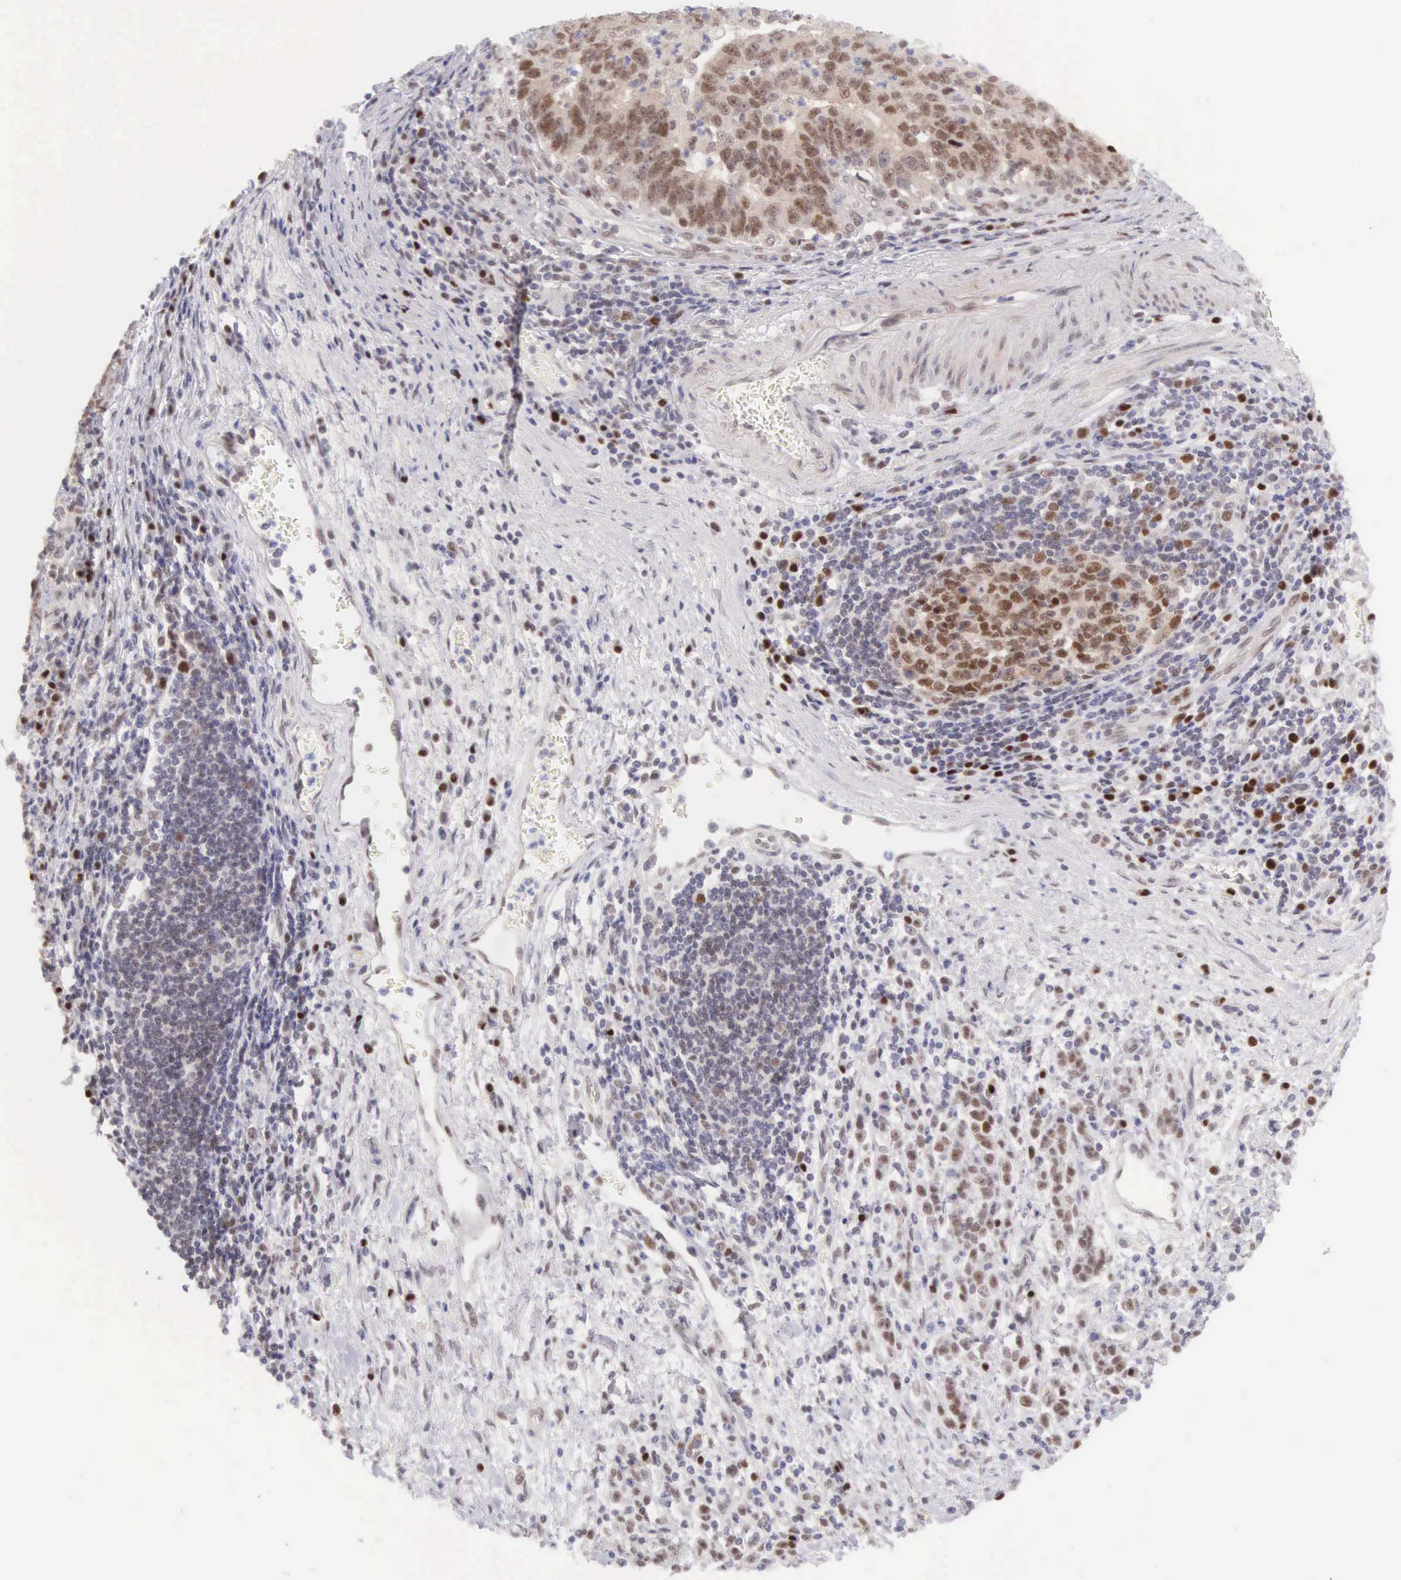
{"staining": {"intensity": "moderate", "quantity": ">75%", "location": "nuclear"}, "tissue": "stomach cancer", "cell_type": "Tumor cells", "image_type": "cancer", "snomed": [{"axis": "morphology", "description": "Adenocarcinoma, NOS"}, {"axis": "topography", "description": "Stomach, upper"}], "caption": "The image reveals immunohistochemical staining of stomach cancer (adenocarcinoma). There is moderate nuclear staining is seen in about >75% of tumor cells.", "gene": "CCDC117", "patient": {"sex": "female", "age": 50}}